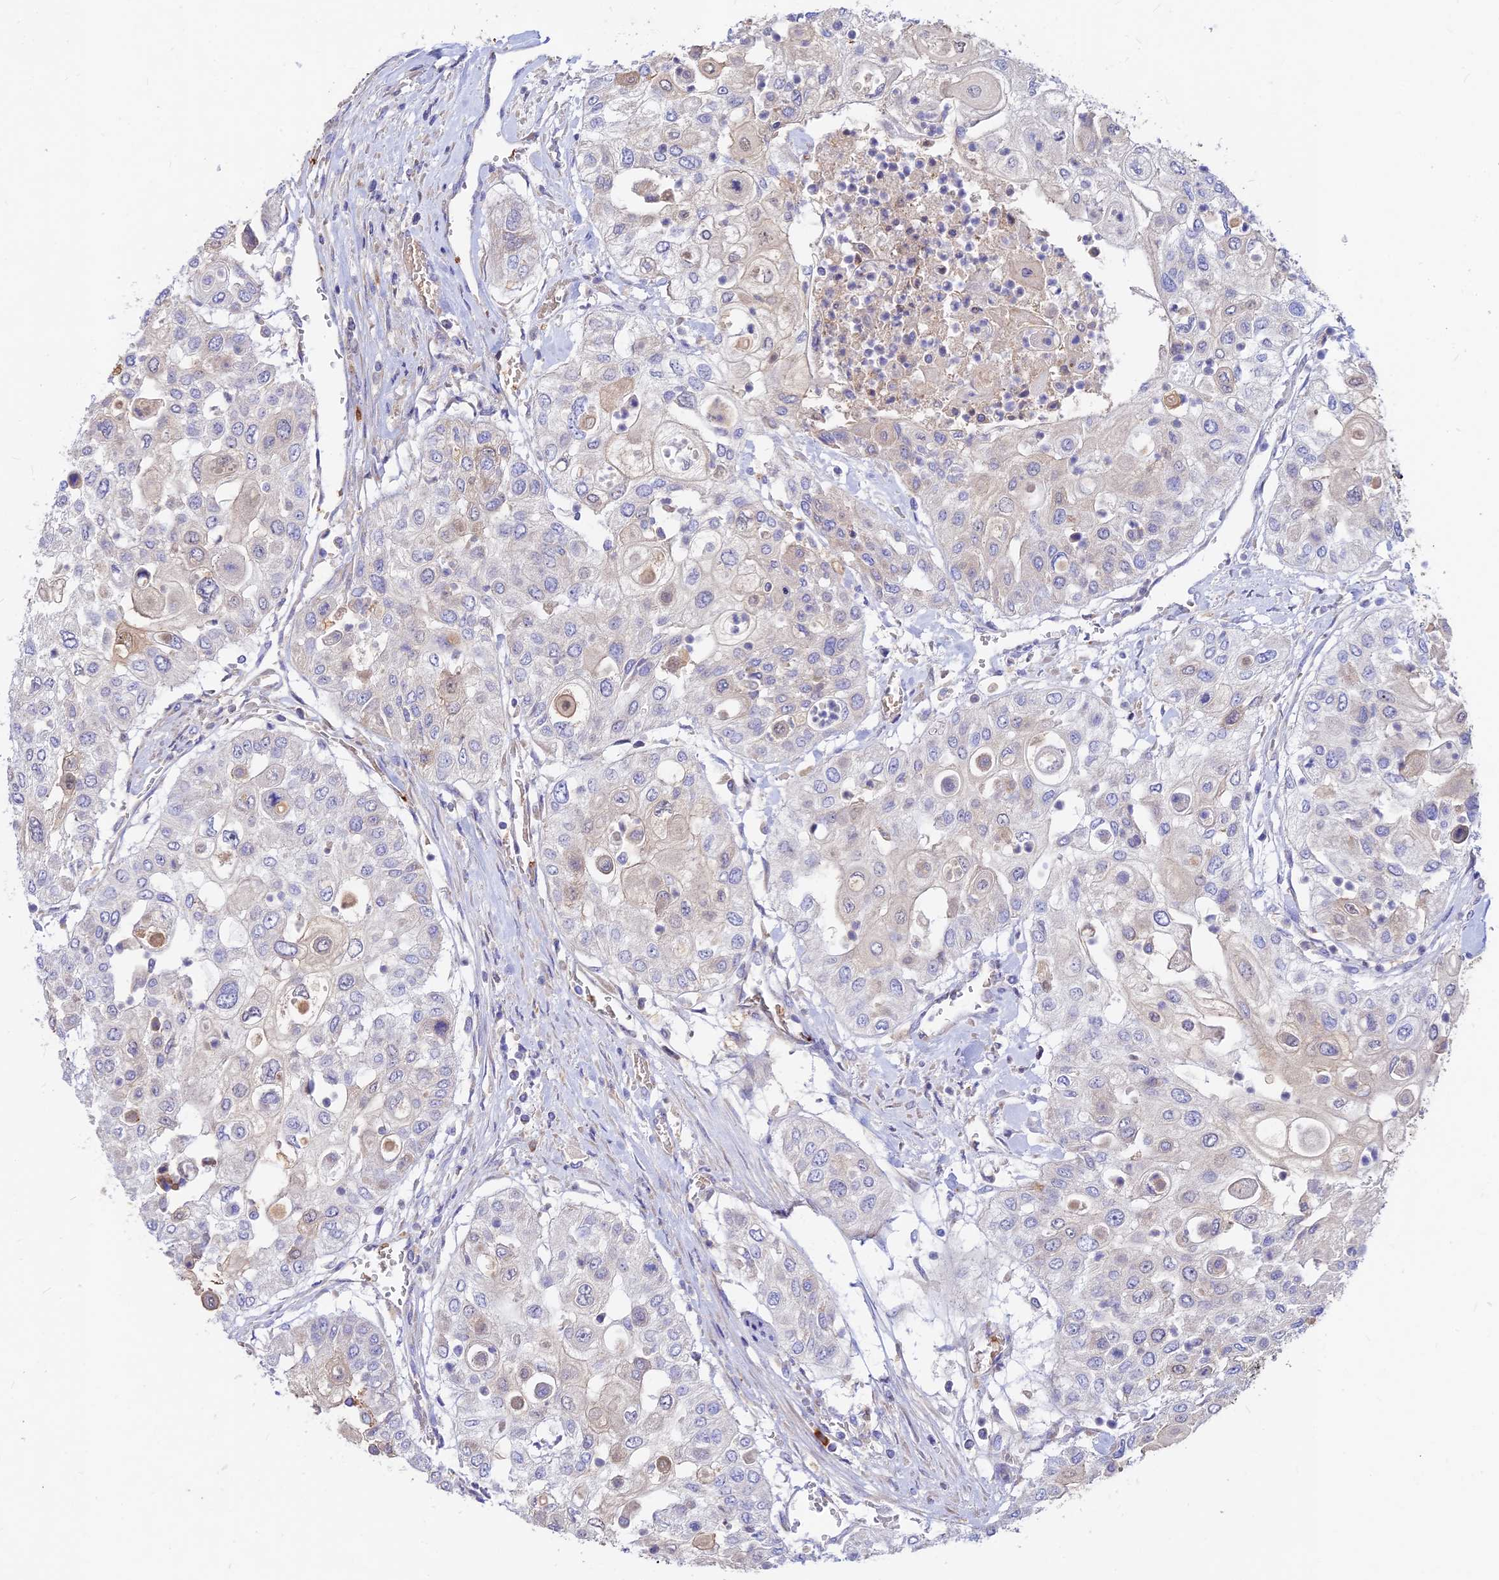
{"staining": {"intensity": "negative", "quantity": "none", "location": "none"}, "tissue": "urothelial cancer", "cell_type": "Tumor cells", "image_type": "cancer", "snomed": [{"axis": "morphology", "description": "Urothelial carcinoma, High grade"}, {"axis": "topography", "description": "Urinary bladder"}], "caption": "The image shows no significant positivity in tumor cells of urothelial cancer.", "gene": "DENND2D", "patient": {"sex": "female", "age": 79}}